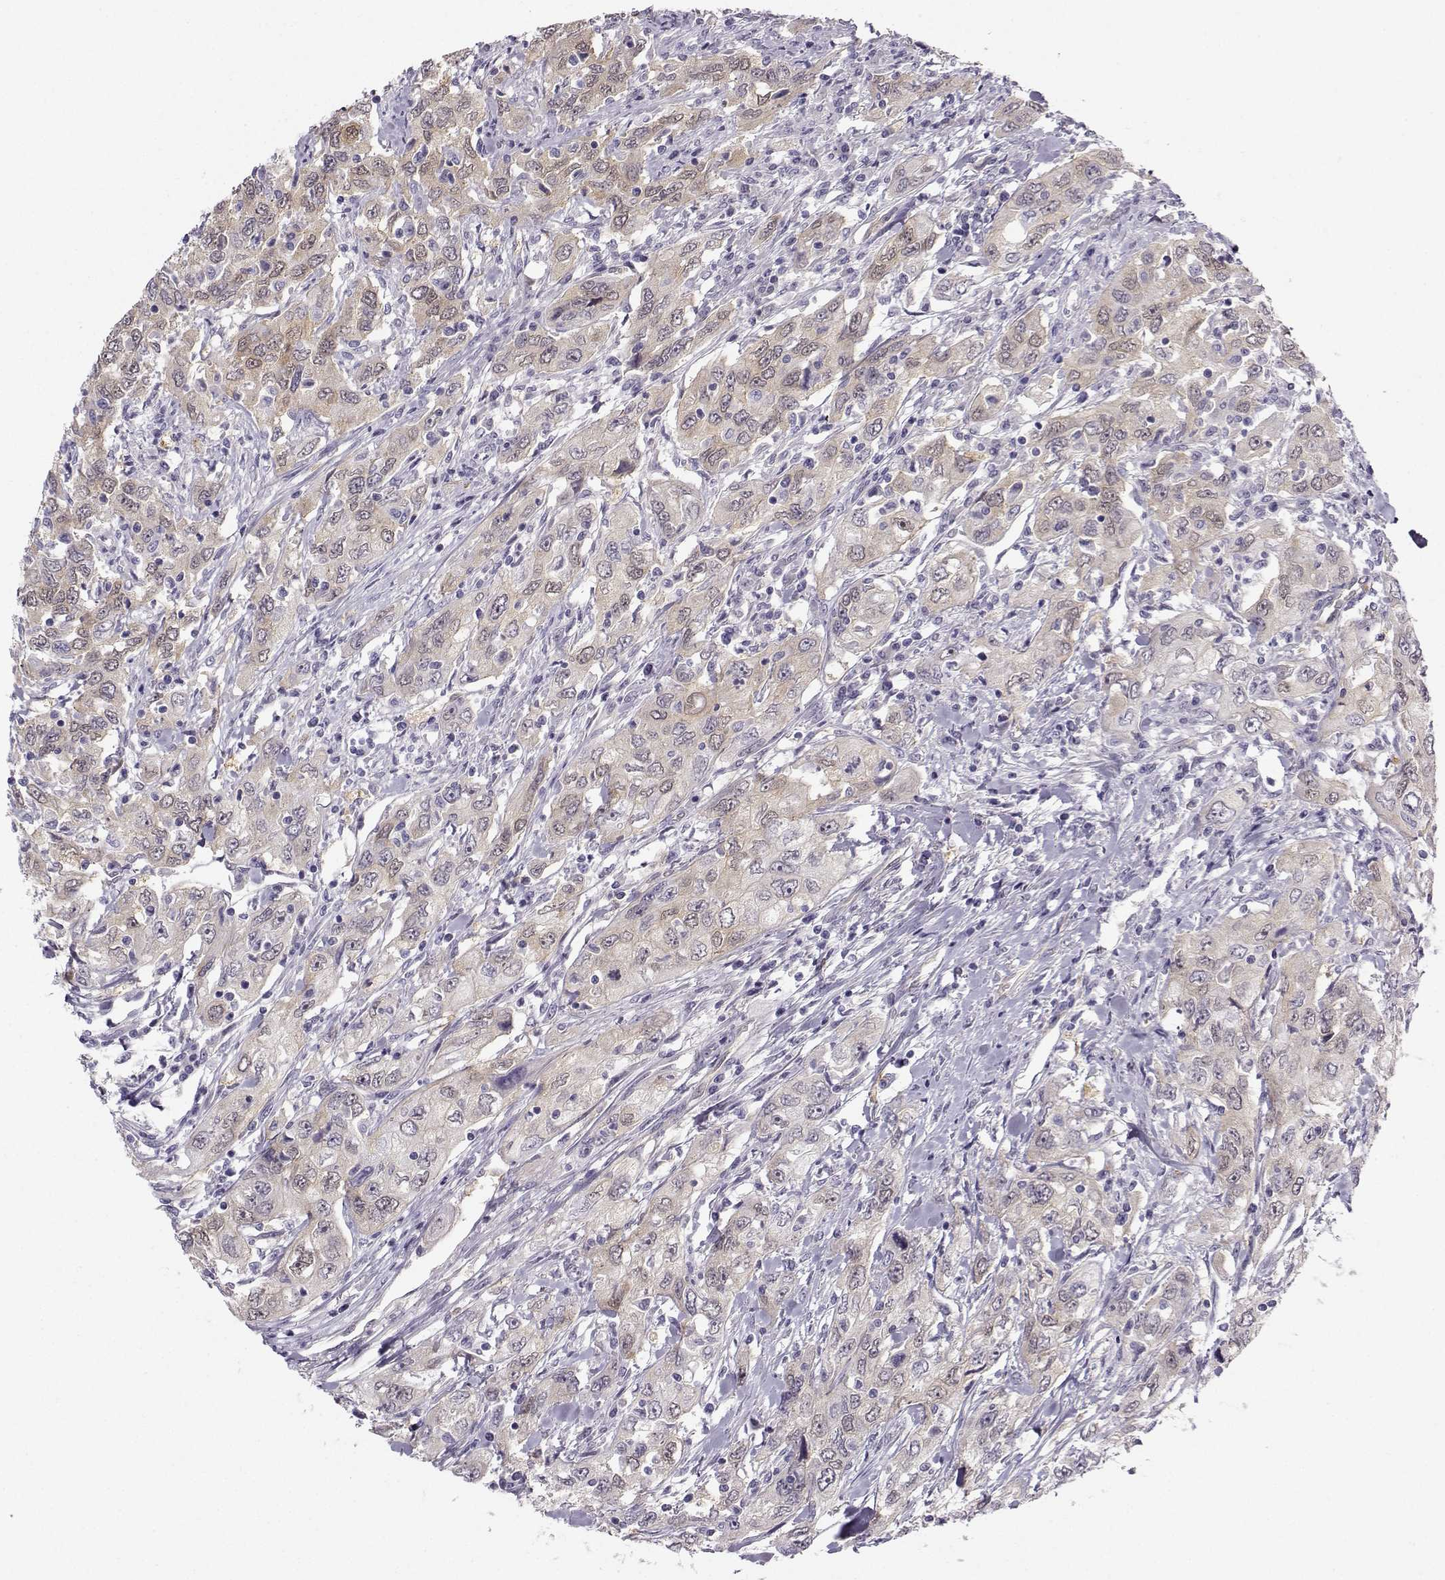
{"staining": {"intensity": "weak", "quantity": "25%-75%", "location": "cytoplasmic/membranous"}, "tissue": "urothelial cancer", "cell_type": "Tumor cells", "image_type": "cancer", "snomed": [{"axis": "morphology", "description": "Urothelial carcinoma, High grade"}, {"axis": "topography", "description": "Urinary bladder"}], "caption": "Urothelial carcinoma (high-grade) stained for a protein (brown) shows weak cytoplasmic/membranous positive positivity in approximately 25%-75% of tumor cells.", "gene": "NQO1", "patient": {"sex": "male", "age": 76}}